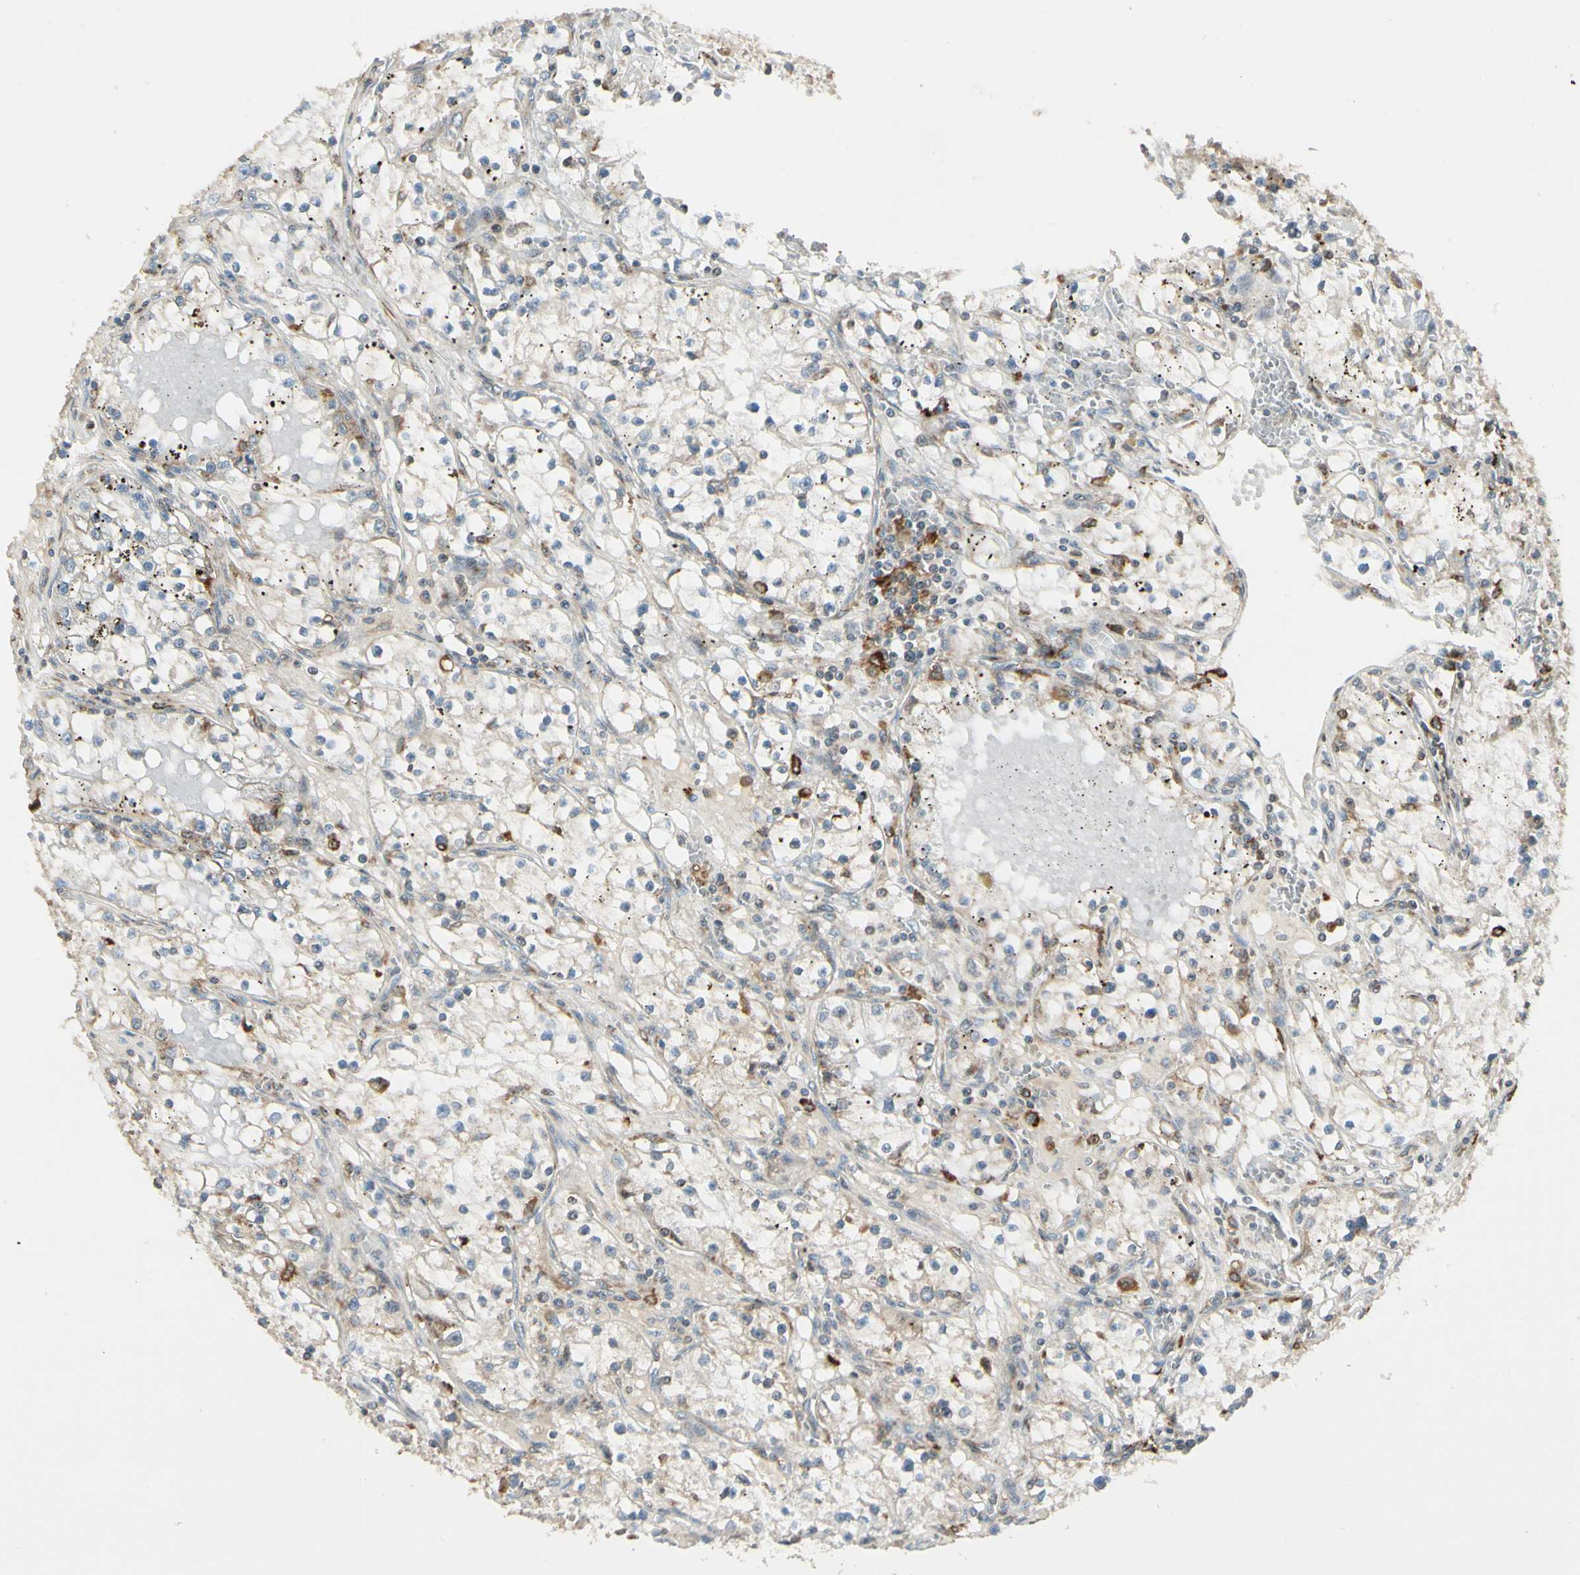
{"staining": {"intensity": "weak", "quantity": "25%-75%", "location": "cytoplasmic/membranous"}, "tissue": "renal cancer", "cell_type": "Tumor cells", "image_type": "cancer", "snomed": [{"axis": "morphology", "description": "Adenocarcinoma, NOS"}, {"axis": "topography", "description": "Kidney"}], "caption": "Human renal adenocarcinoma stained with a brown dye displays weak cytoplasmic/membranous positive expression in approximately 25%-75% of tumor cells.", "gene": "MRPL9", "patient": {"sex": "male", "age": 56}}